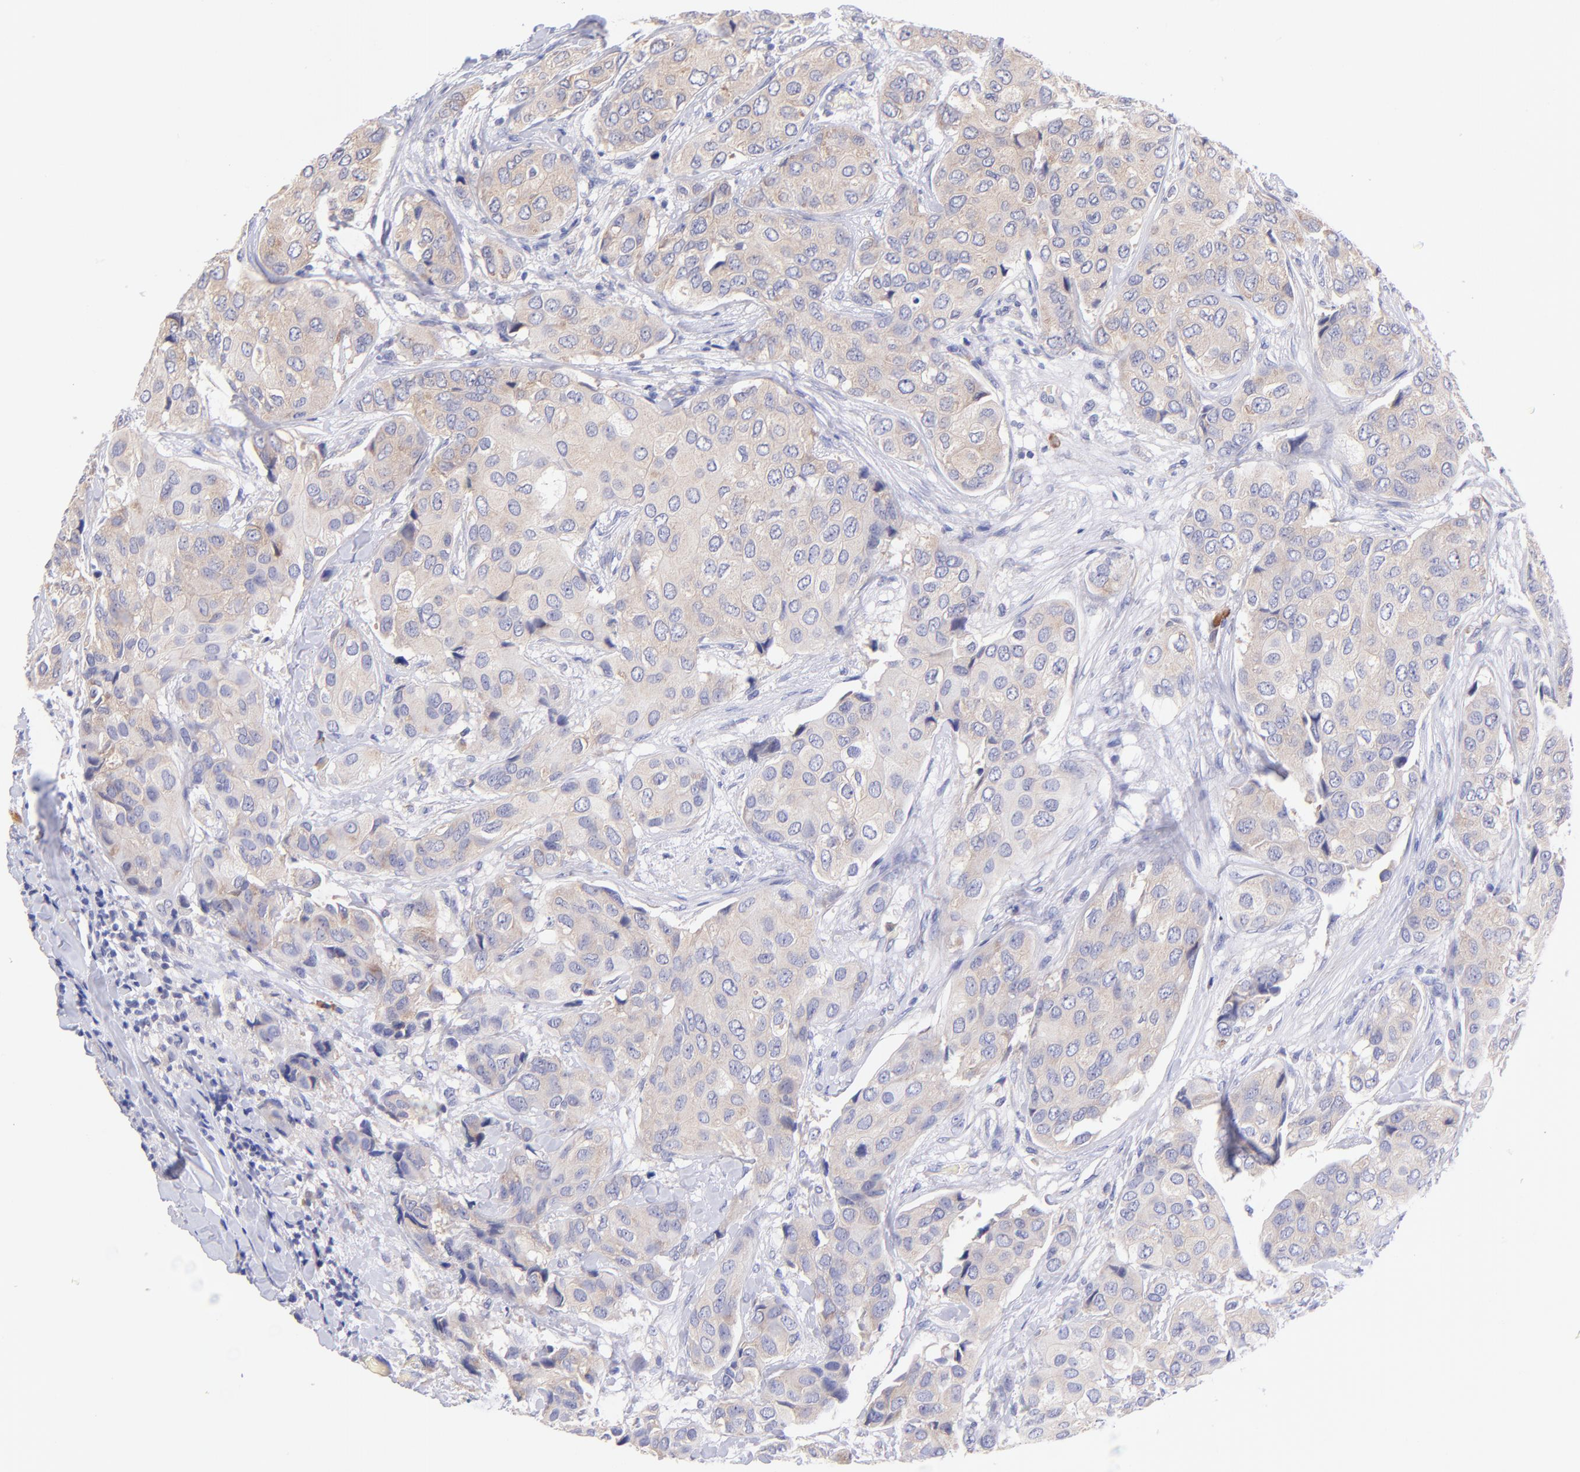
{"staining": {"intensity": "weak", "quantity": ">75%", "location": "cytoplasmic/membranous"}, "tissue": "breast cancer", "cell_type": "Tumor cells", "image_type": "cancer", "snomed": [{"axis": "morphology", "description": "Duct carcinoma"}, {"axis": "topography", "description": "Breast"}], "caption": "Immunohistochemistry of human breast invasive ductal carcinoma shows low levels of weak cytoplasmic/membranous positivity in approximately >75% of tumor cells.", "gene": "RPL11", "patient": {"sex": "female", "age": 68}}